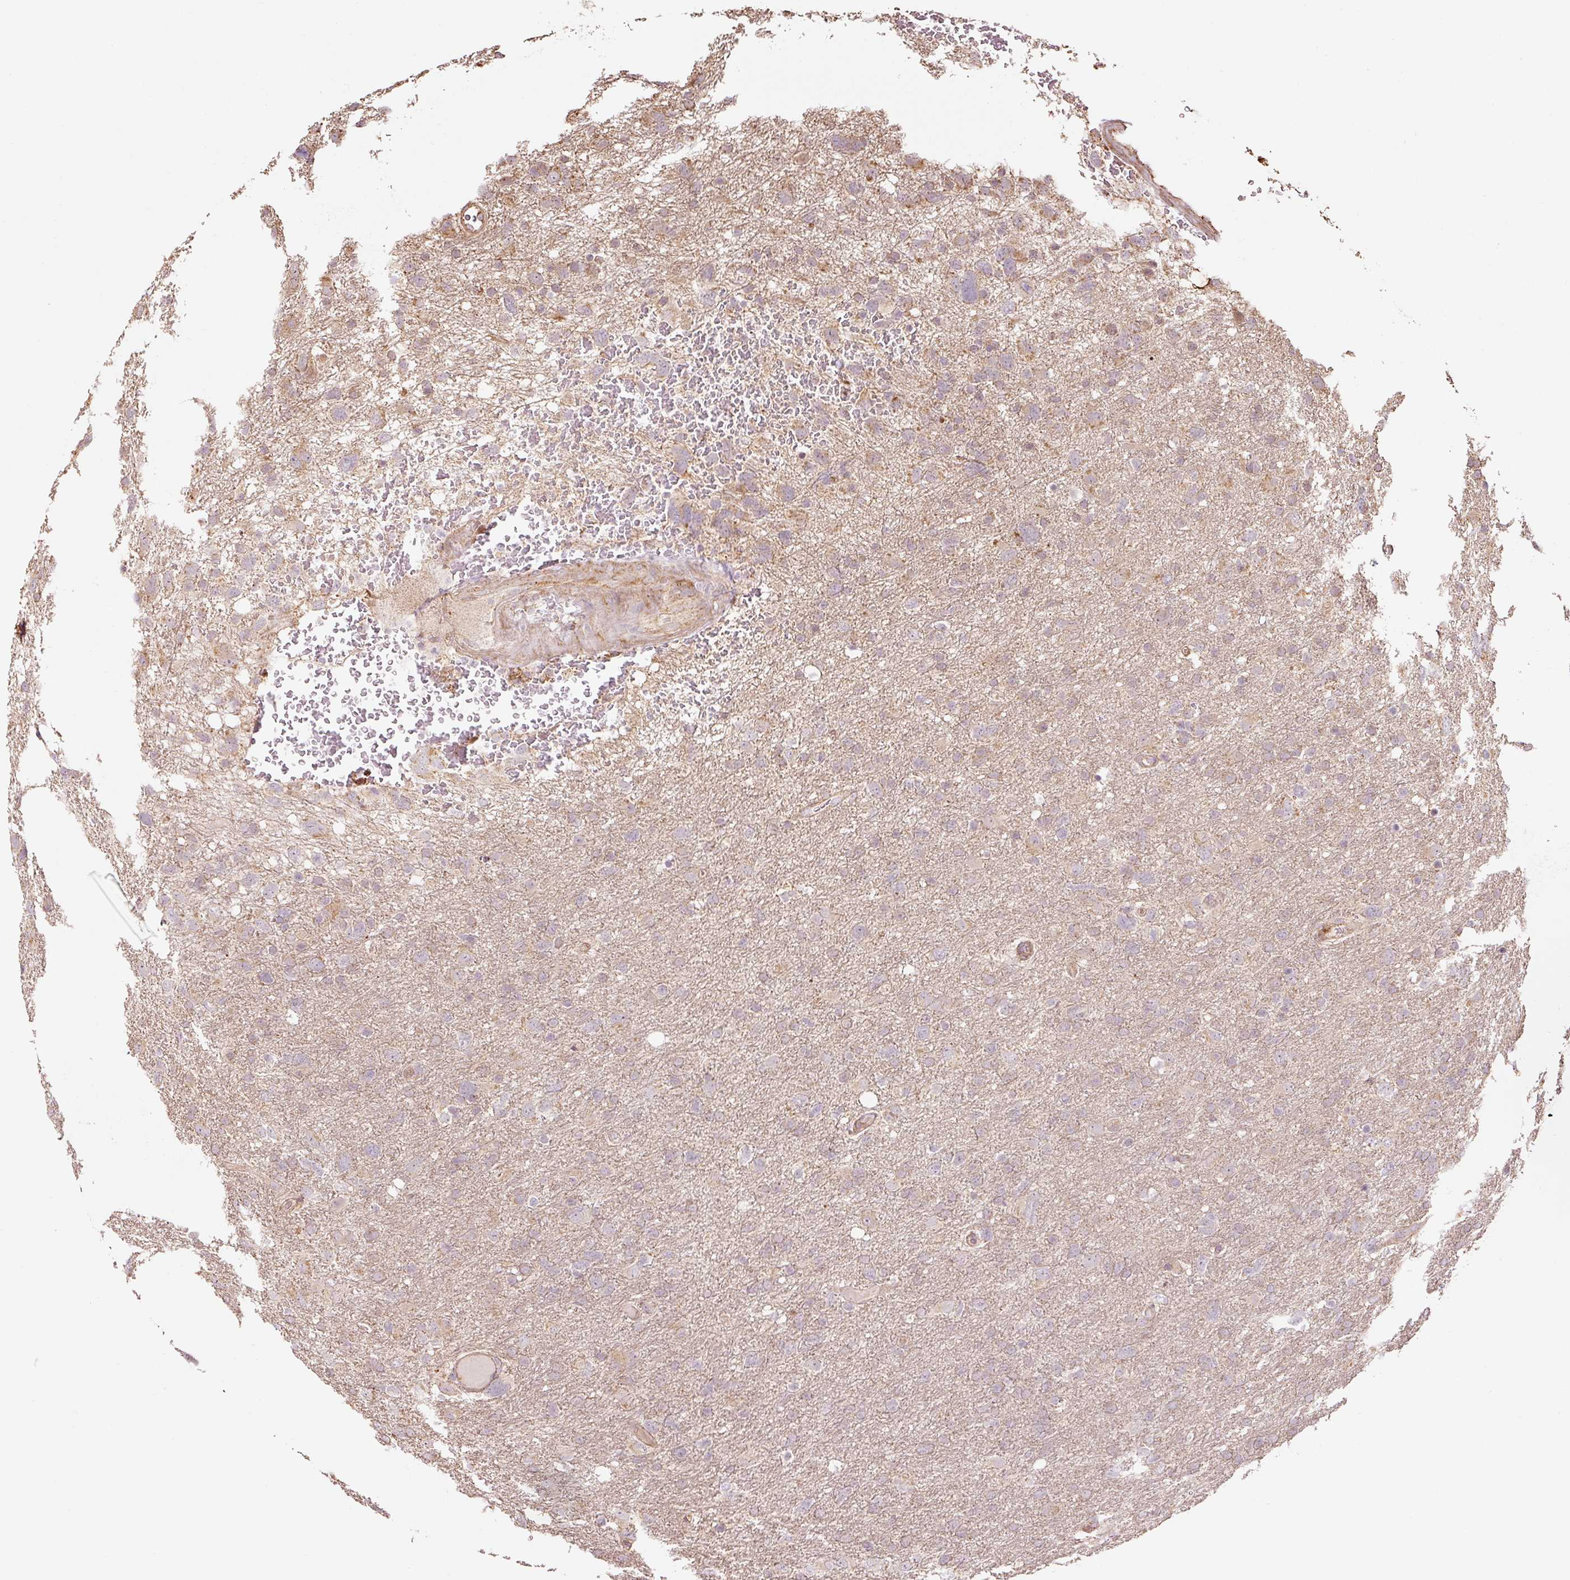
{"staining": {"intensity": "weak", "quantity": "25%-75%", "location": "cytoplasmic/membranous"}, "tissue": "glioma", "cell_type": "Tumor cells", "image_type": "cancer", "snomed": [{"axis": "morphology", "description": "Glioma, malignant, High grade"}, {"axis": "topography", "description": "Brain"}], "caption": "Protein staining displays weak cytoplasmic/membranous staining in about 25%-75% of tumor cells in glioma.", "gene": "ETF1", "patient": {"sex": "male", "age": 61}}